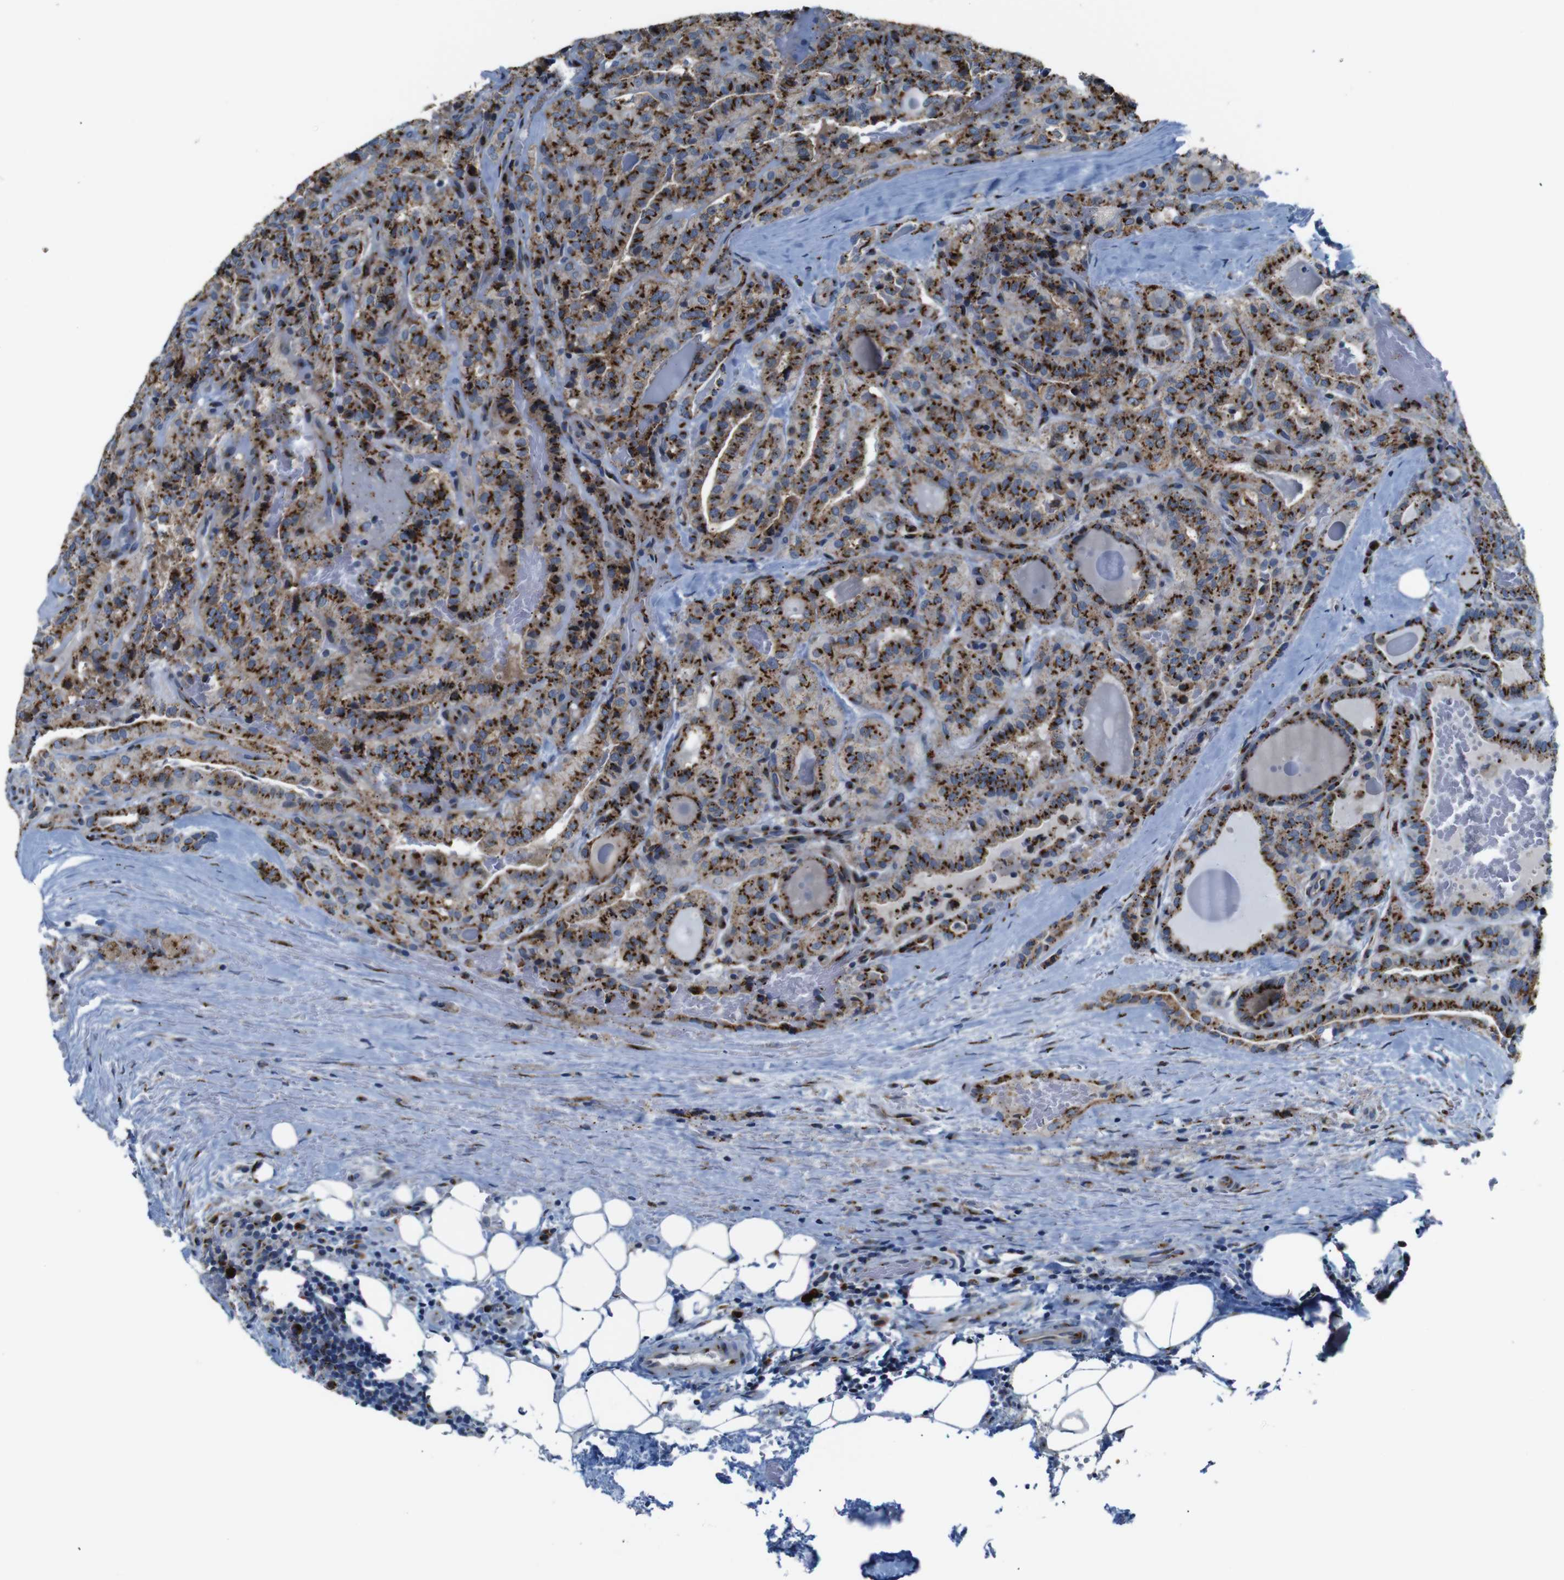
{"staining": {"intensity": "strong", "quantity": ">75%", "location": "cytoplasmic/membranous"}, "tissue": "head and neck cancer", "cell_type": "Tumor cells", "image_type": "cancer", "snomed": [{"axis": "morphology", "description": "Squamous cell carcinoma, NOS"}, {"axis": "topography", "description": "Oral tissue"}, {"axis": "topography", "description": "Head-Neck"}], "caption": "Tumor cells display high levels of strong cytoplasmic/membranous expression in approximately >75% of cells in human head and neck cancer. The staining is performed using DAB brown chromogen to label protein expression. The nuclei are counter-stained blue using hematoxylin.", "gene": "TGOLN2", "patient": {"sex": "female", "age": 50}}